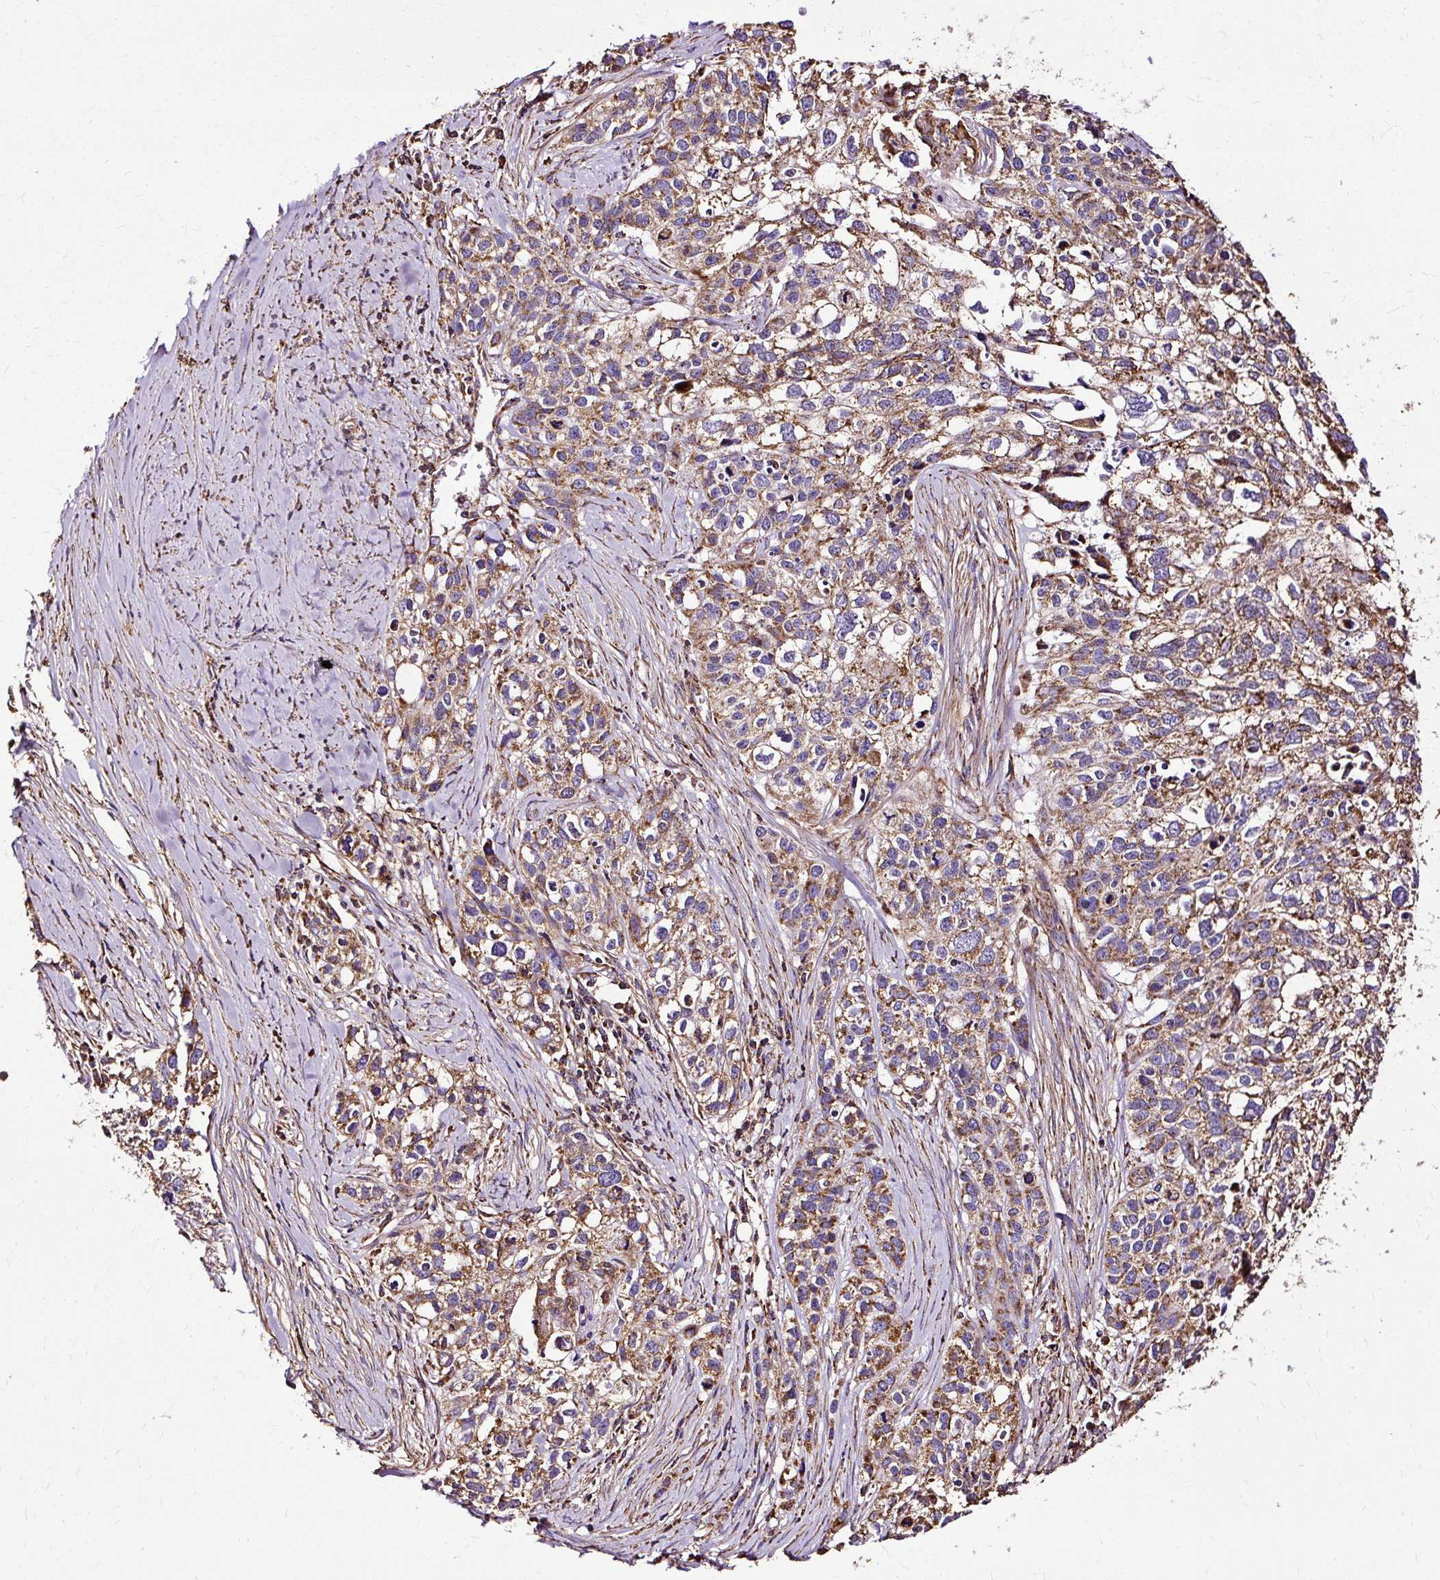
{"staining": {"intensity": "moderate", "quantity": ">75%", "location": "cytoplasmic/membranous"}, "tissue": "lung cancer", "cell_type": "Tumor cells", "image_type": "cancer", "snomed": [{"axis": "morphology", "description": "Squamous cell carcinoma, NOS"}, {"axis": "topography", "description": "Lung"}], "caption": "Tumor cells display medium levels of moderate cytoplasmic/membranous staining in approximately >75% of cells in human lung cancer (squamous cell carcinoma). The staining was performed using DAB (3,3'-diaminobenzidine) to visualize the protein expression in brown, while the nuclei were stained in blue with hematoxylin (Magnification: 20x).", "gene": "KLHL11", "patient": {"sex": "male", "age": 74}}